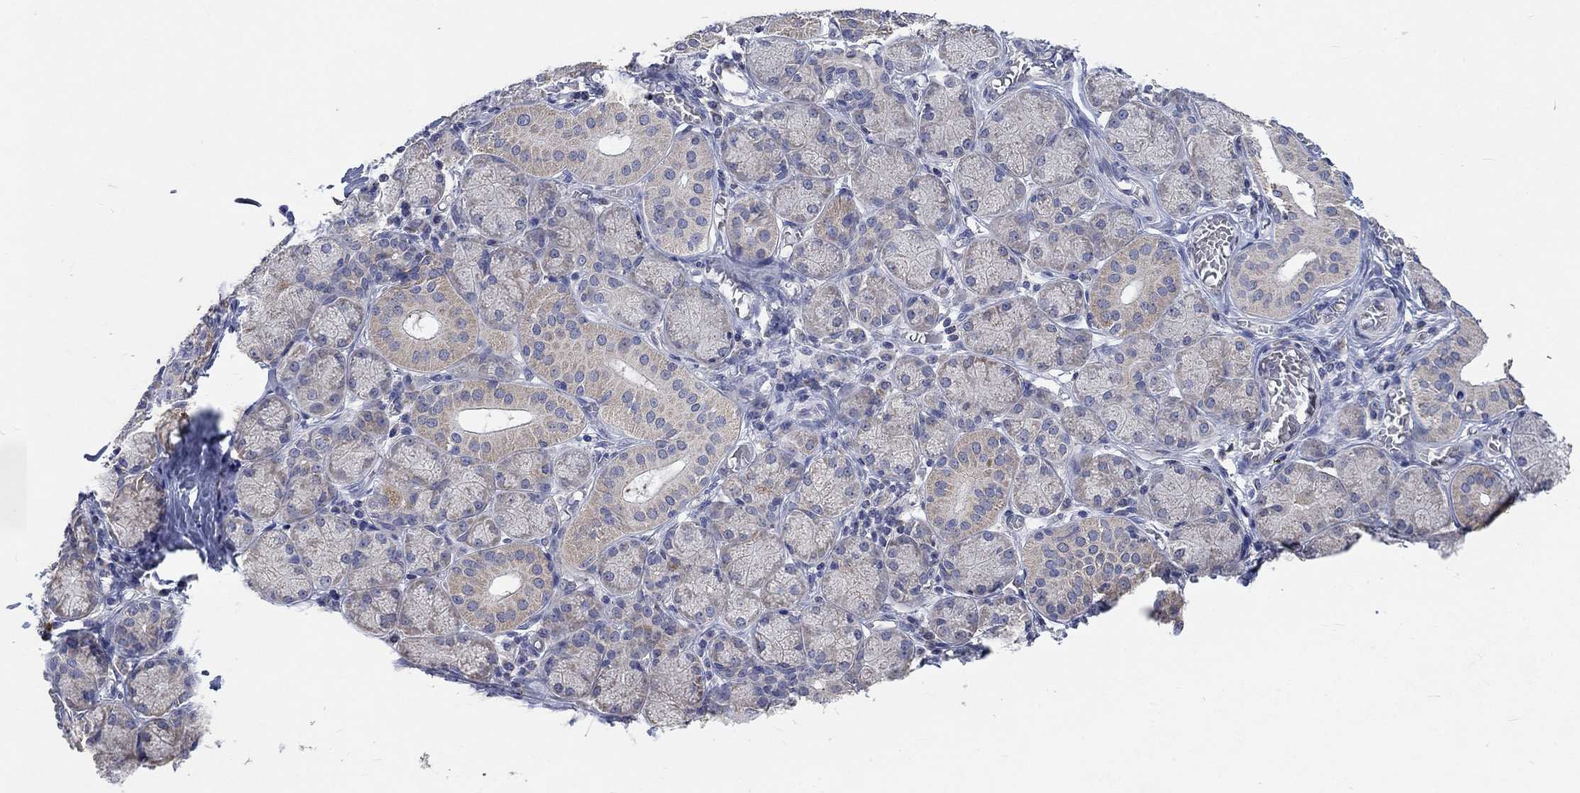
{"staining": {"intensity": "negative", "quantity": "none", "location": "none"}, "tissue": "salivary gland", "cell_type": "Glandular cells", "image_type": "normal", "snomed": [{"axis": "morphology", "description": "Normal tissue, NOS"}, {"axis": "topography", "description": "Salivary gland"}, {"axis": "topography", "description": "Peripheral nerve tissue"}], "caption": "Protein analysis of normal salivary gland reveals no significant staining in glandular cells. (DAB (3,3'-diaminobenzidine) immunohistochemistry (IHC), high magnification).", "gene": "UGT8", "patient": {"sex": "female", "age": 24}}